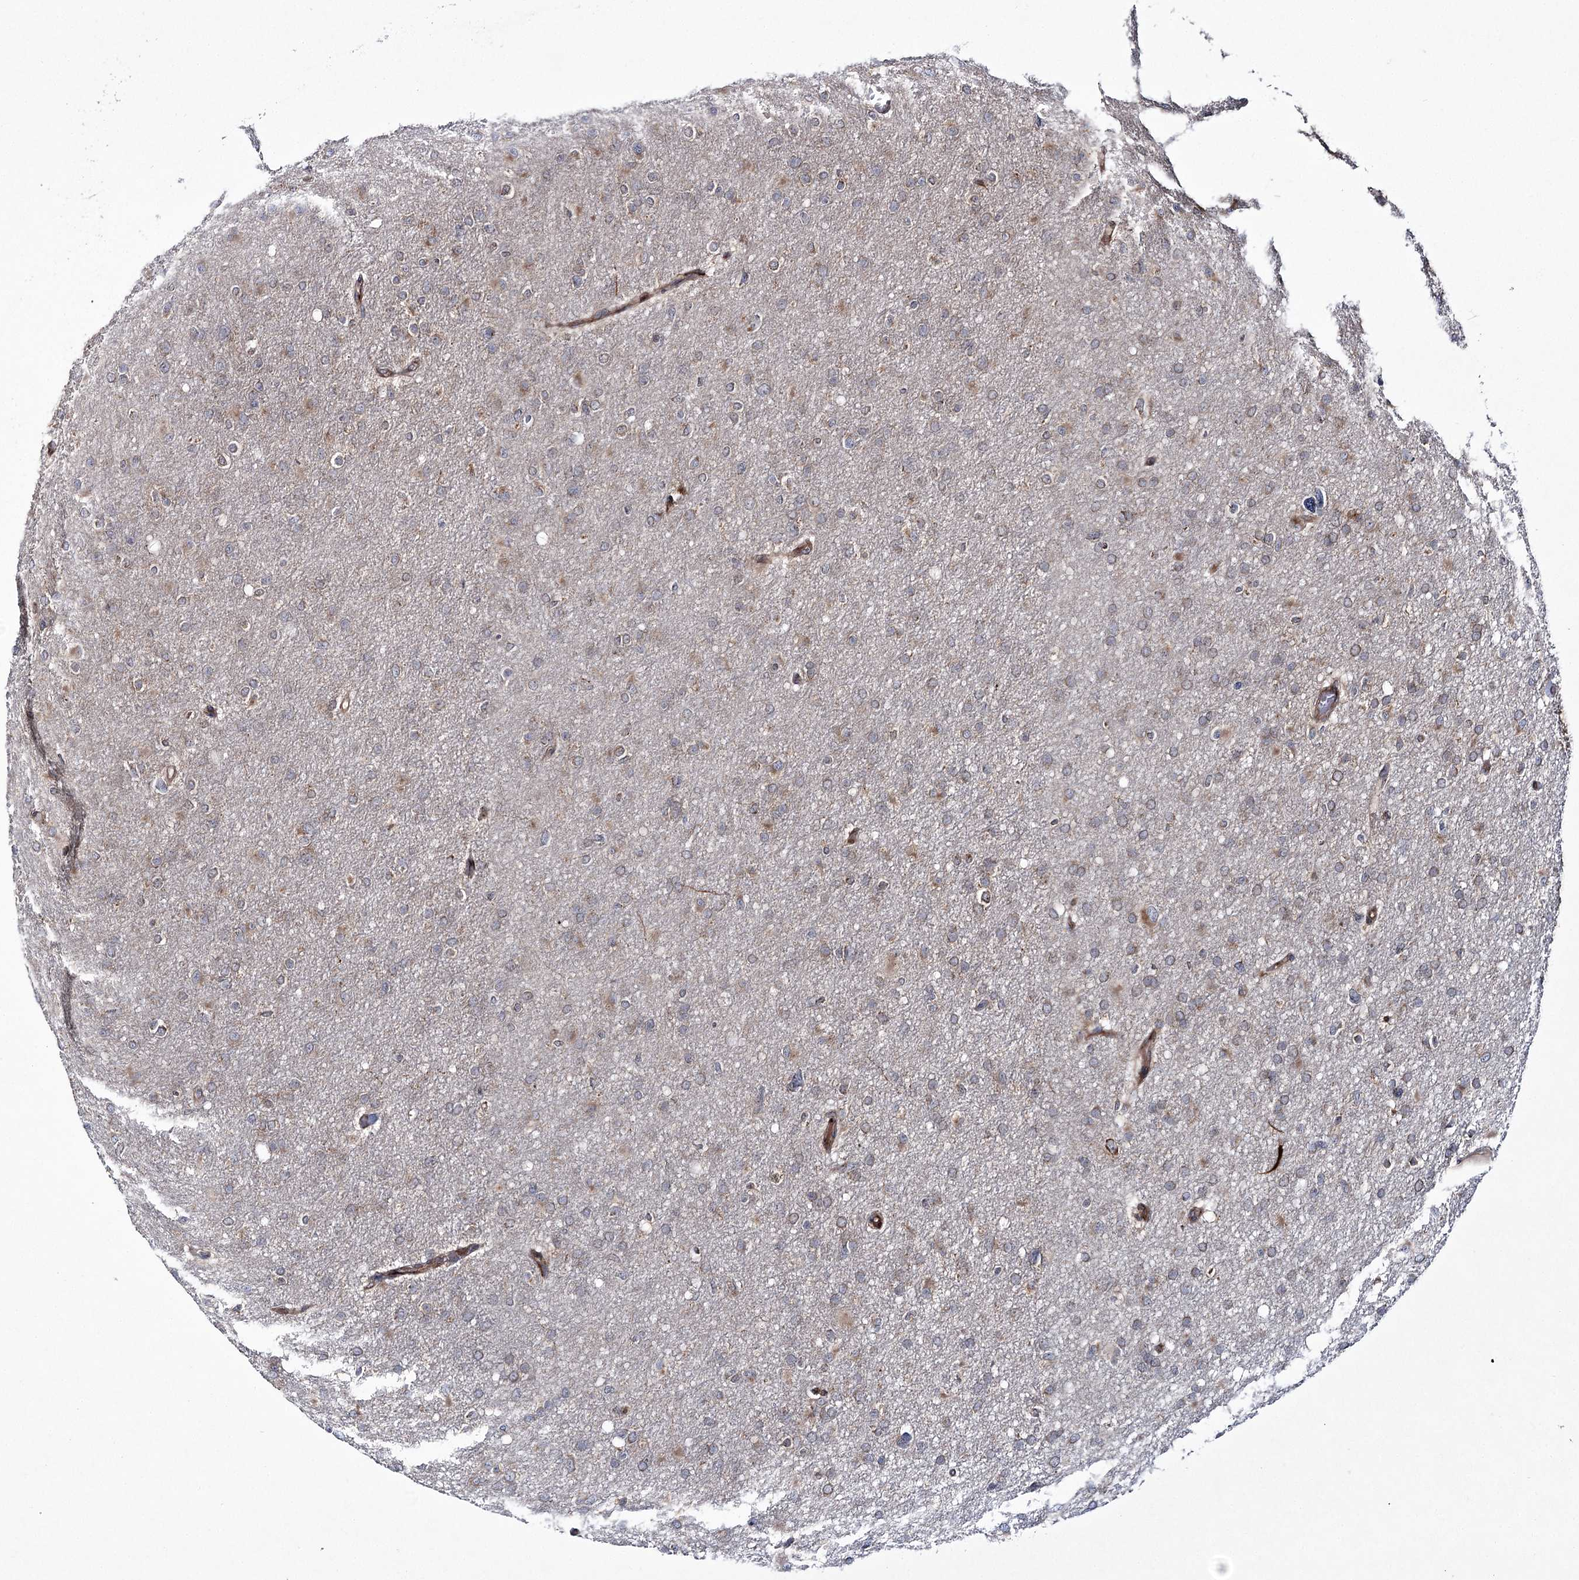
{"staining": {"intensity": "negative", "quantity": "none", "location": "none"}, "tissue": "glioma", "cell_type": "Tumor cells", "image_type": "cancer", "snomed": [{"axis": "morphology", "description": "Glioma, malignant, High grade"}, {"axis": "topography", "description": "Cerebral cortex"}], "caption": "An immunohistochemistry (IHC) micrograph of high-grade glioma (malignant) is shown. There is no staining in tumor cells of high-grade glioma (malignant). Nuclei are stained in blue.", "gene": "HECTD2", "patient": {"sex": "female", "age": 36}}